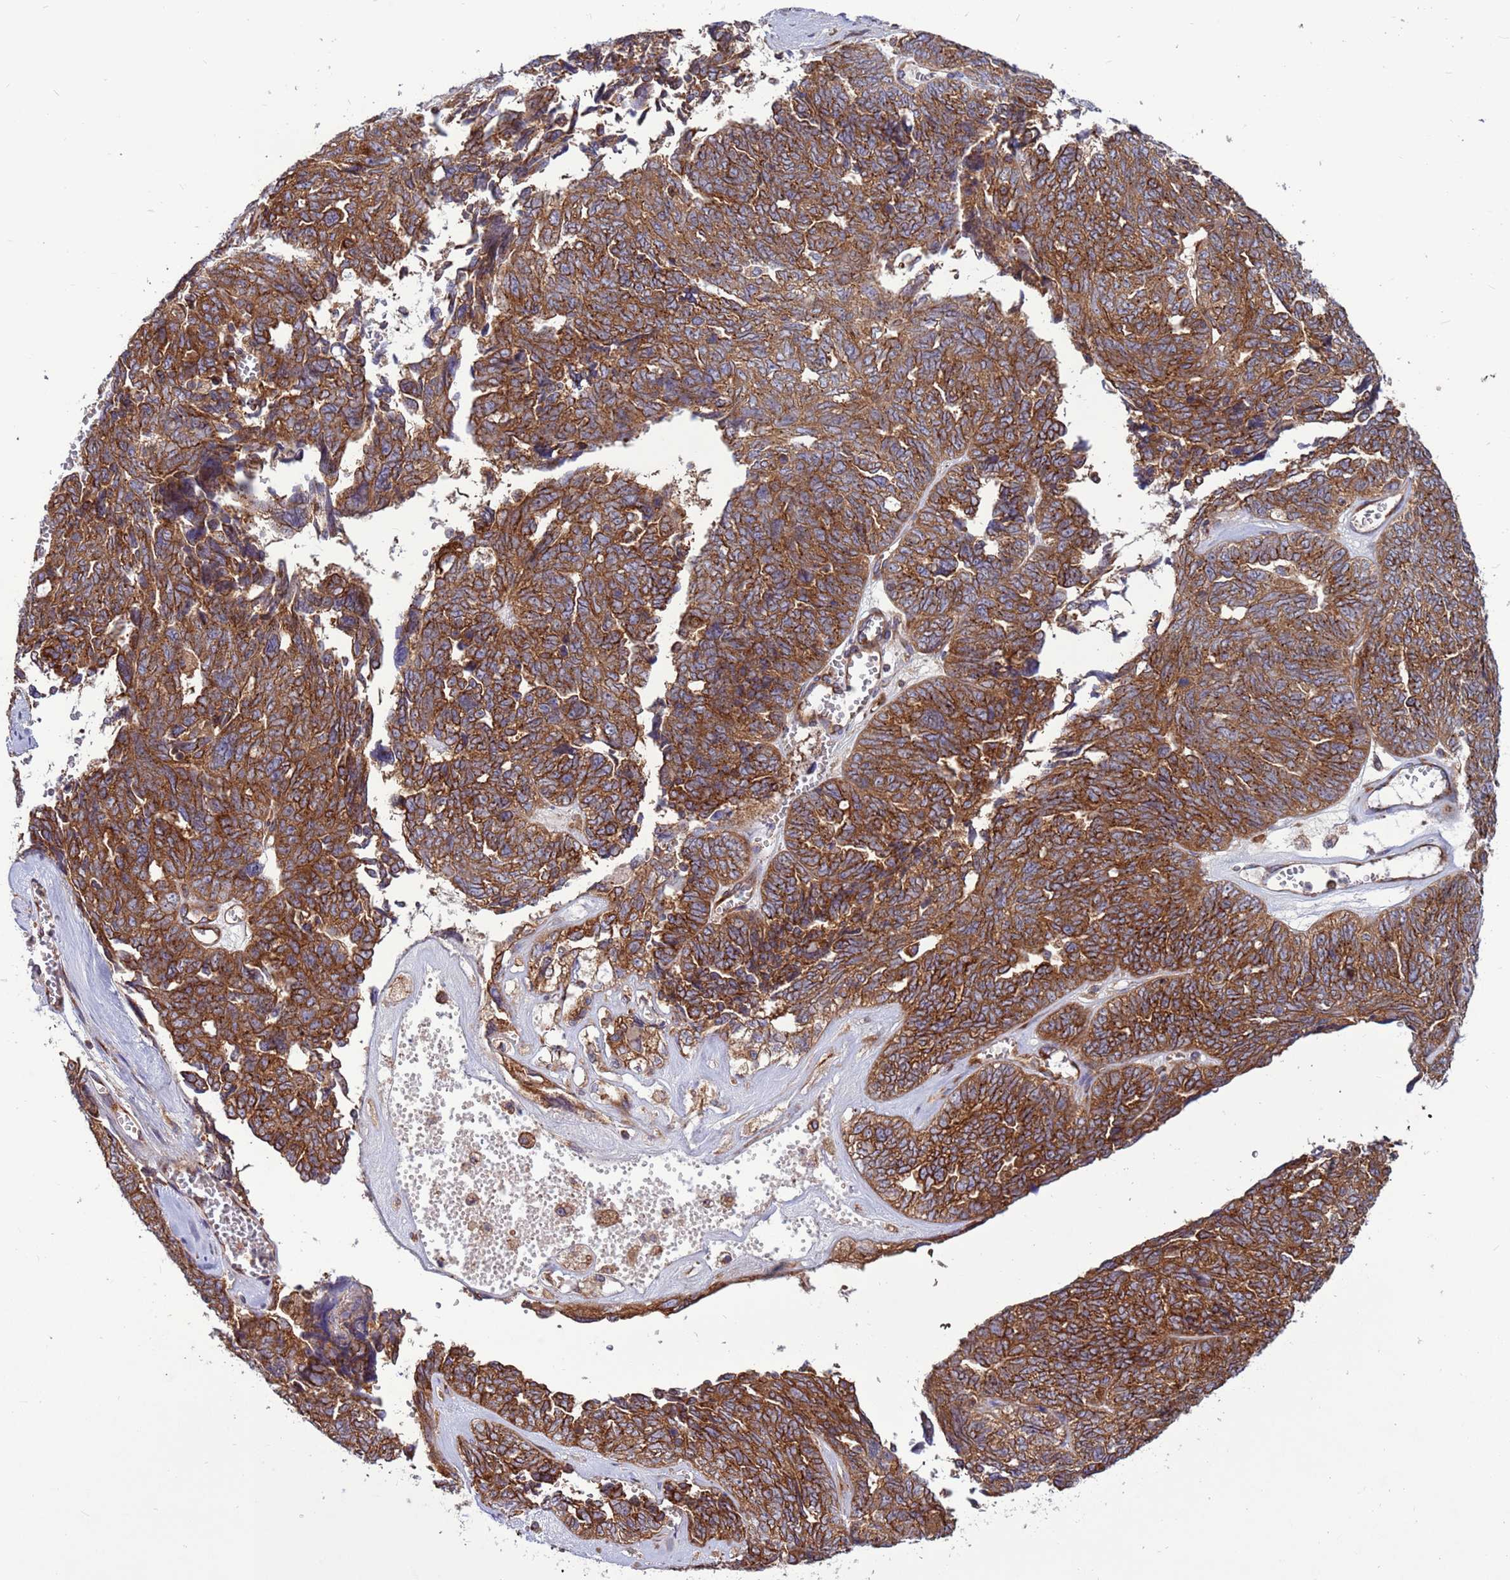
{"staining": {"intensity": "moderate", "quantity": ">75%", "location": "cytoplasmic/membranous"}, "tissue": "ovarian cancer", "cell_type": "Tumor cells", "image_type": "cancer", "snomed": [{"axis": "morphology", "description": "Cystadenocarcinoma, serous, NOS"}, {"axis": "topography", "description": "Ovary"}], "caption": "Moderate cytoplasmic/membranous expression for a protein is identified in approximately >75% of tumor cells of ovarian serous cystadenocarcinoma using immunohistochemistry.", "gene": "ZC3HAV1", "patient": {"sex": "female", "age": 79}}